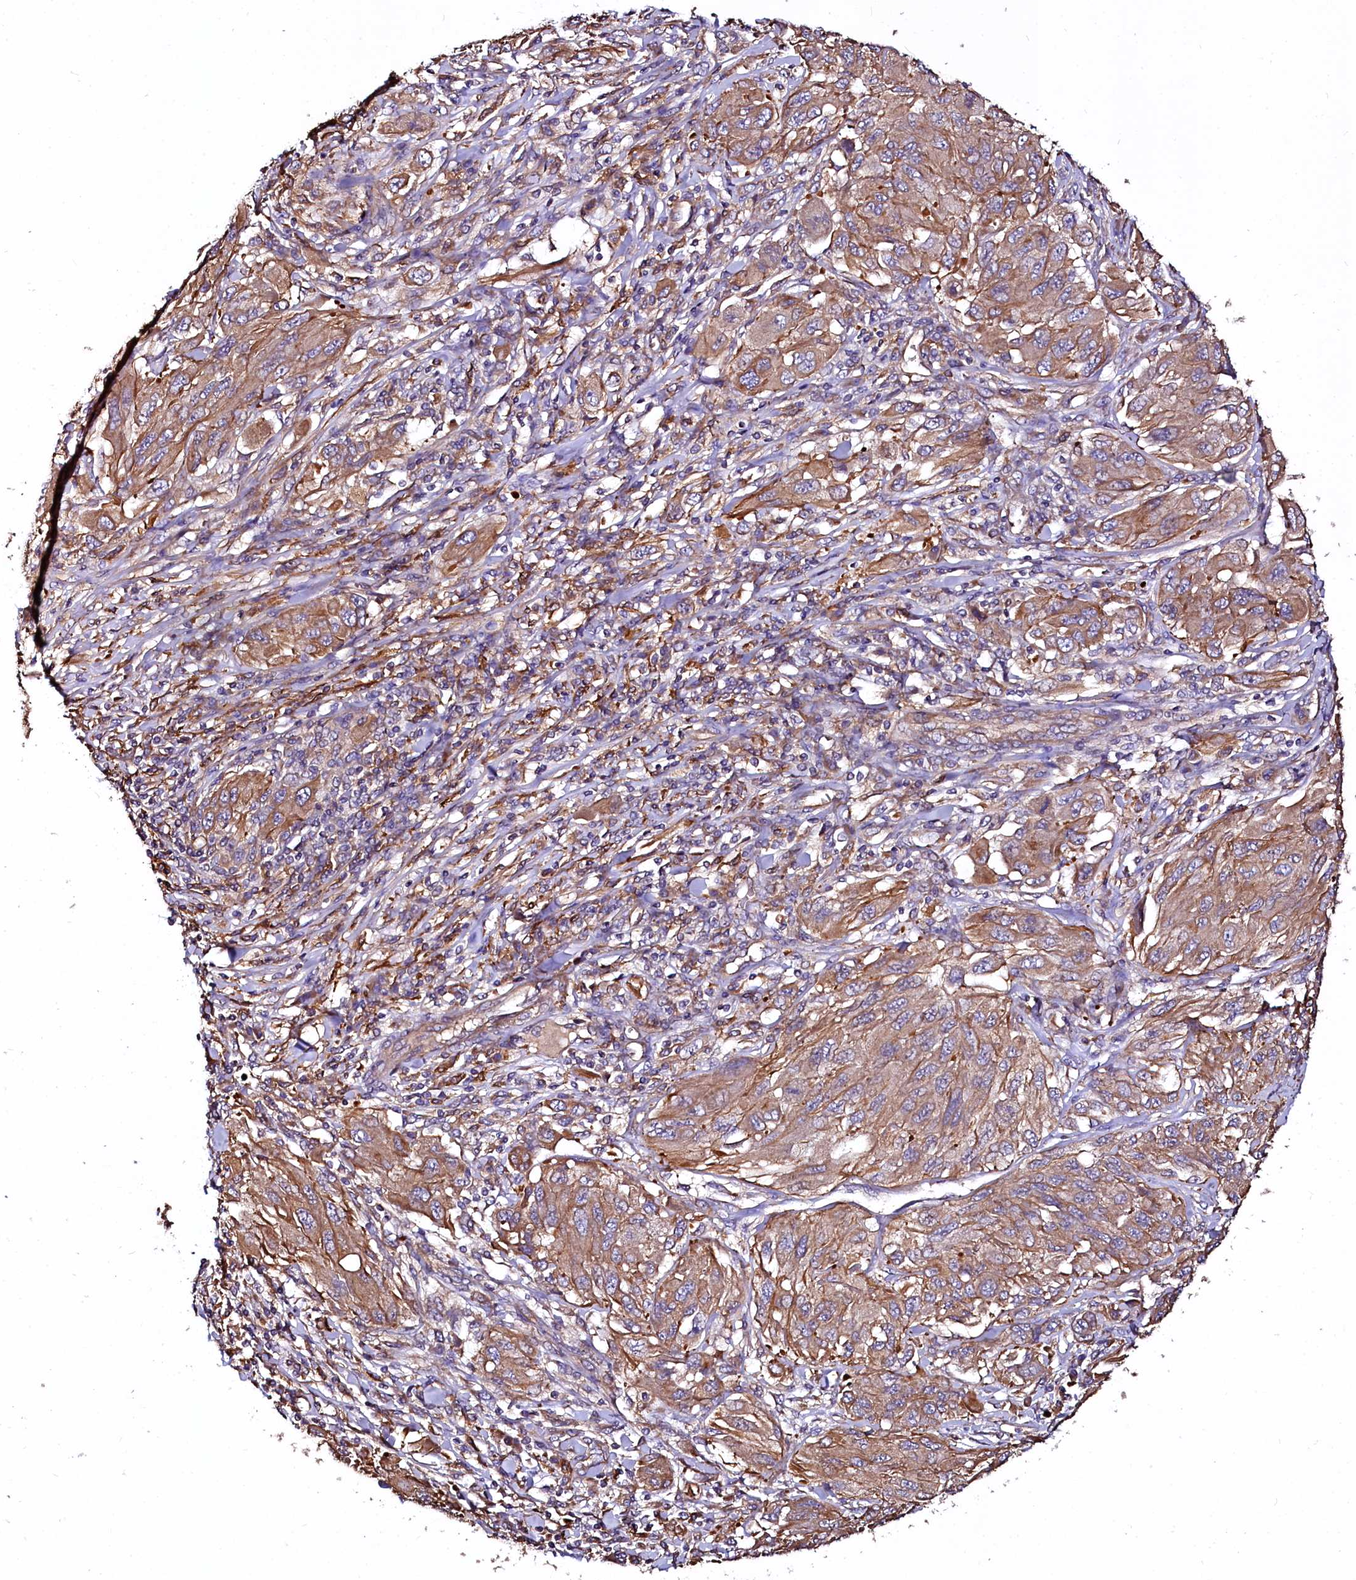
{"staining": {"intensity": "moderate", "quantity": ">75%", "location": "cytoplasmic/membranous"}, "tissue": "melanoma", "cell_type": "Tumor cells", "image_type": "cancer", "snomed": [{"axis": "morphology", "description": "Malignant melanoma, NOS"}, {"axis": "topography", "description": "Skin"}], "caption": "Protein staining displays moderate cytoplasmic/membranous expression in approximately >75% of tumor cells in melanoma.", "gene": "APPL2", "patient": {"sex": "female", "age": 91}}